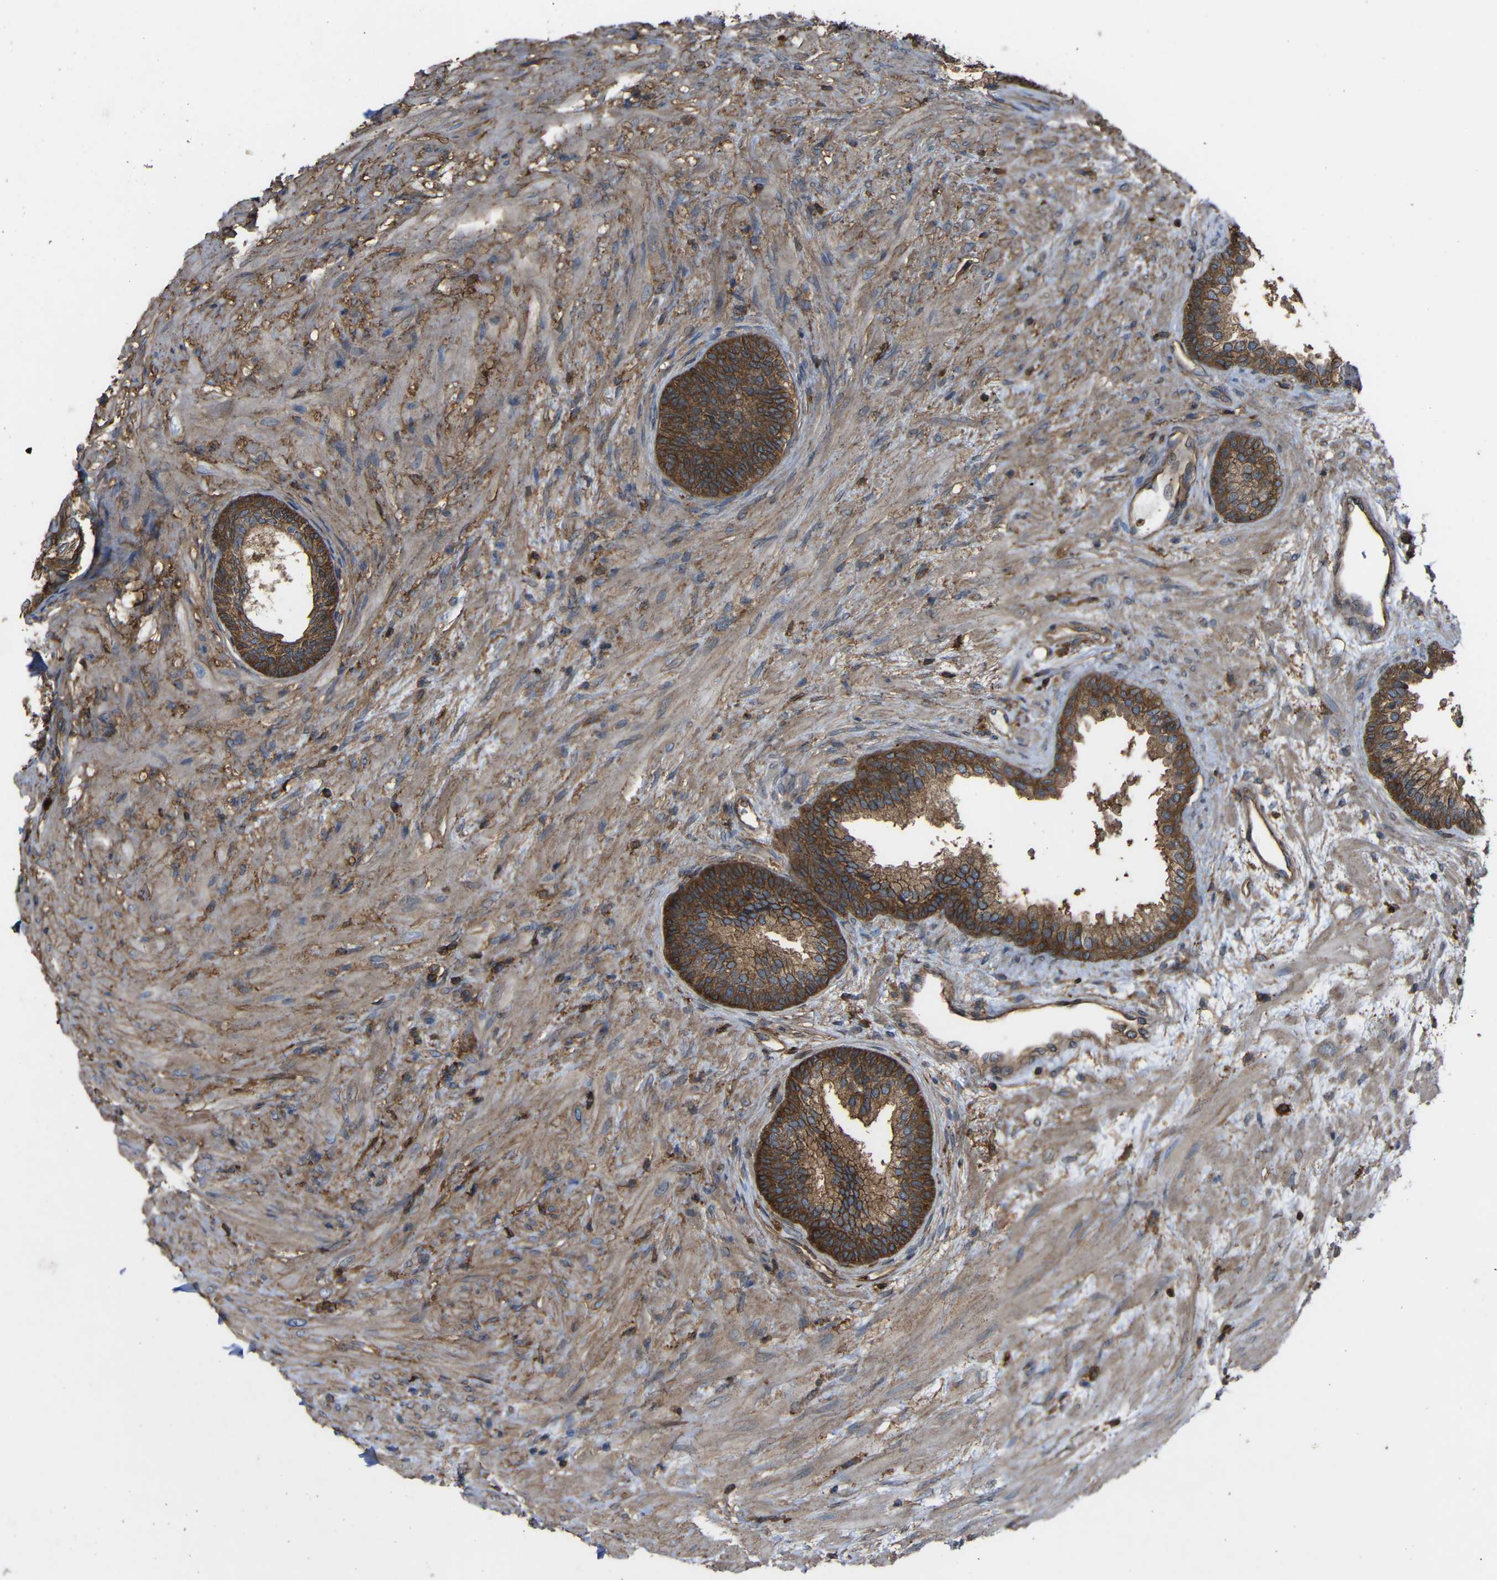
{"staining": {"intensity": "moderate", "quantity": ">75%", "location": "cytoplasmic/membranous"}, "tissue": "prostate", "cell_type": "Glandular cells", "image_type": "normal", "snomed": [{"axis": "morphology", "description": "Normal tissue, NOS"}, {"axis": "topography", "description": "Prostate"}], "caption": "Normal prostate displays moderate cytoplasmic/membranous staining in approximately >75% of glandular cells, visualized by immunohistochemistry. (brown staining indicates protein expression, while blue staining denotes nuclei).", "gene": "TREM2", "patient": {"sex": "male", "age": 76}}